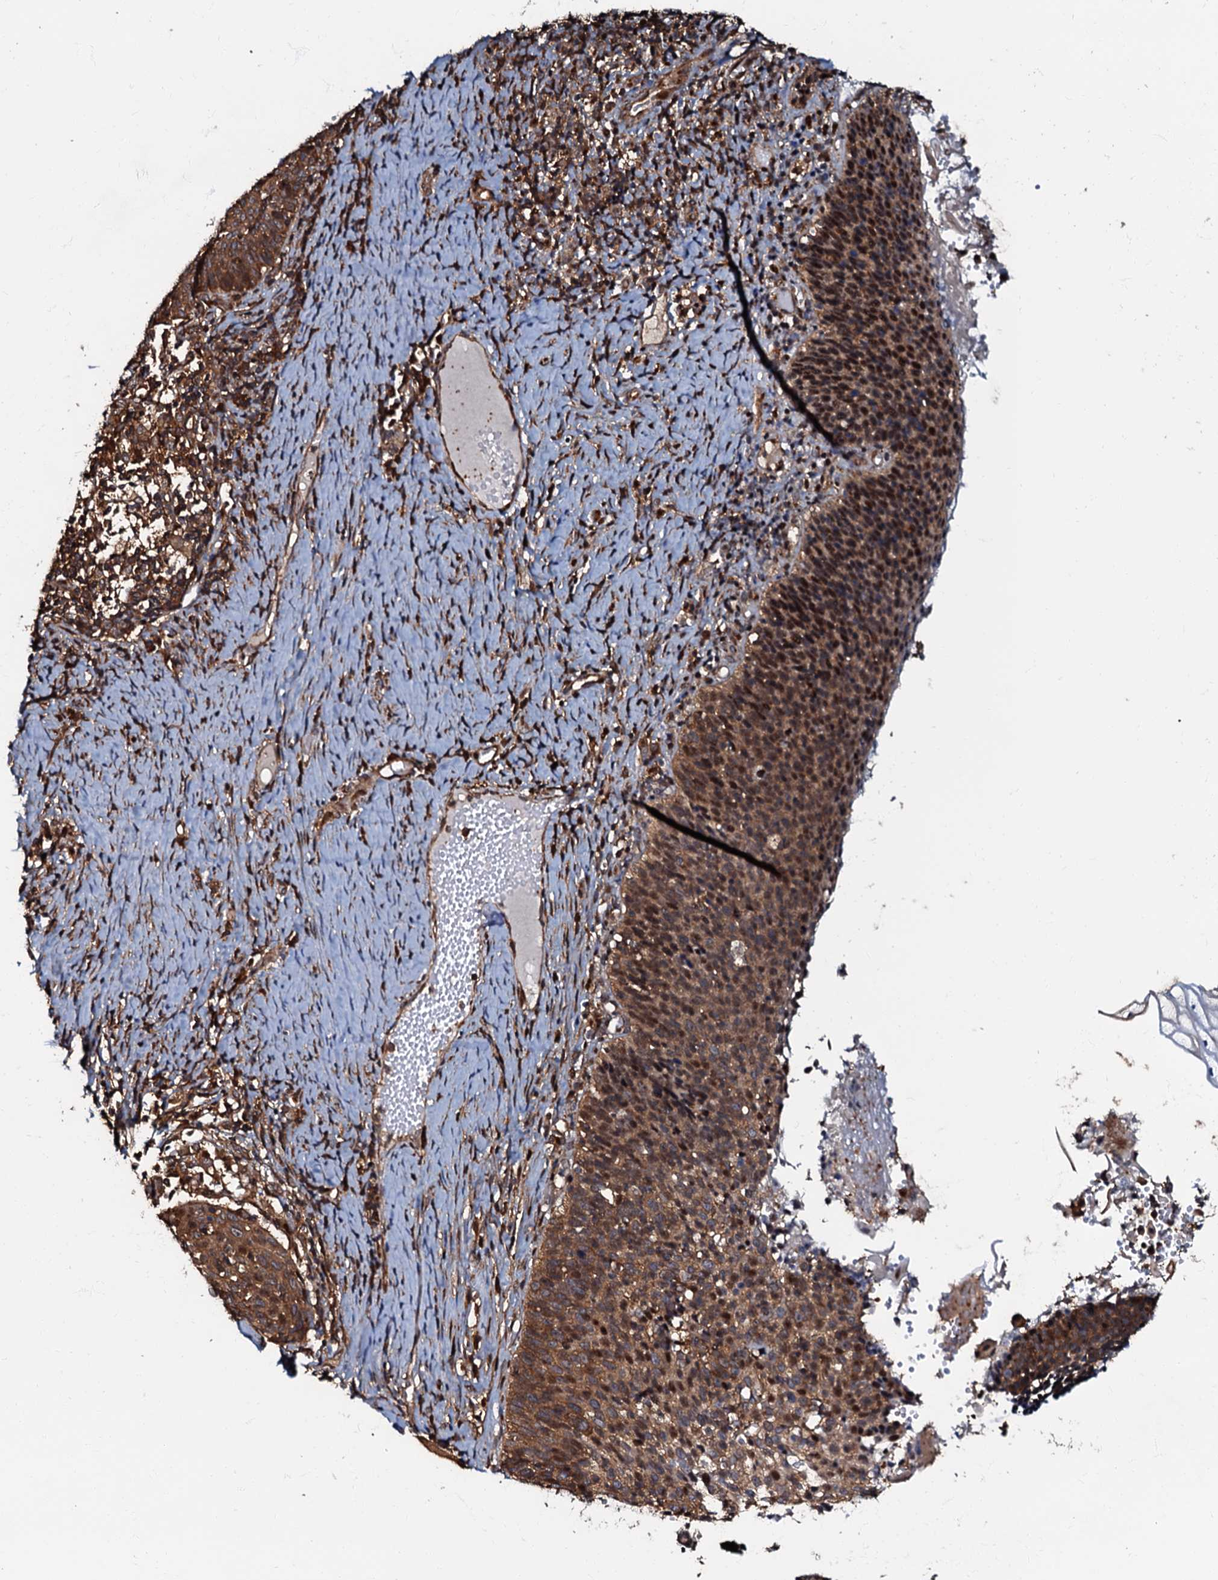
{"staining": {"intensity": "strong", "quantity": ">75%", "location": "cytoplasmic/membranous"}, "tissue": "cervical cancer", "cell_type": "Tumor cells", "image_type": "cancer", "snomed": [{"axis": "morphology", "description": "Normal tissue, NOS"}, {"axis": "morphology", "description": "Squamous cell carcinoma, NOS"}, {"axis": "topography", "description": "Cervix"}], "caption": "Immunohistochemistry (IHC) micrograph of cervical cancer stained for a protein (brown), which demonstrates high levels of strong cytoplasmic/membranous expression in about >75% of tumor cells.", "gene": "OSBP", "patient": {"sex": "female", "age": 39}}